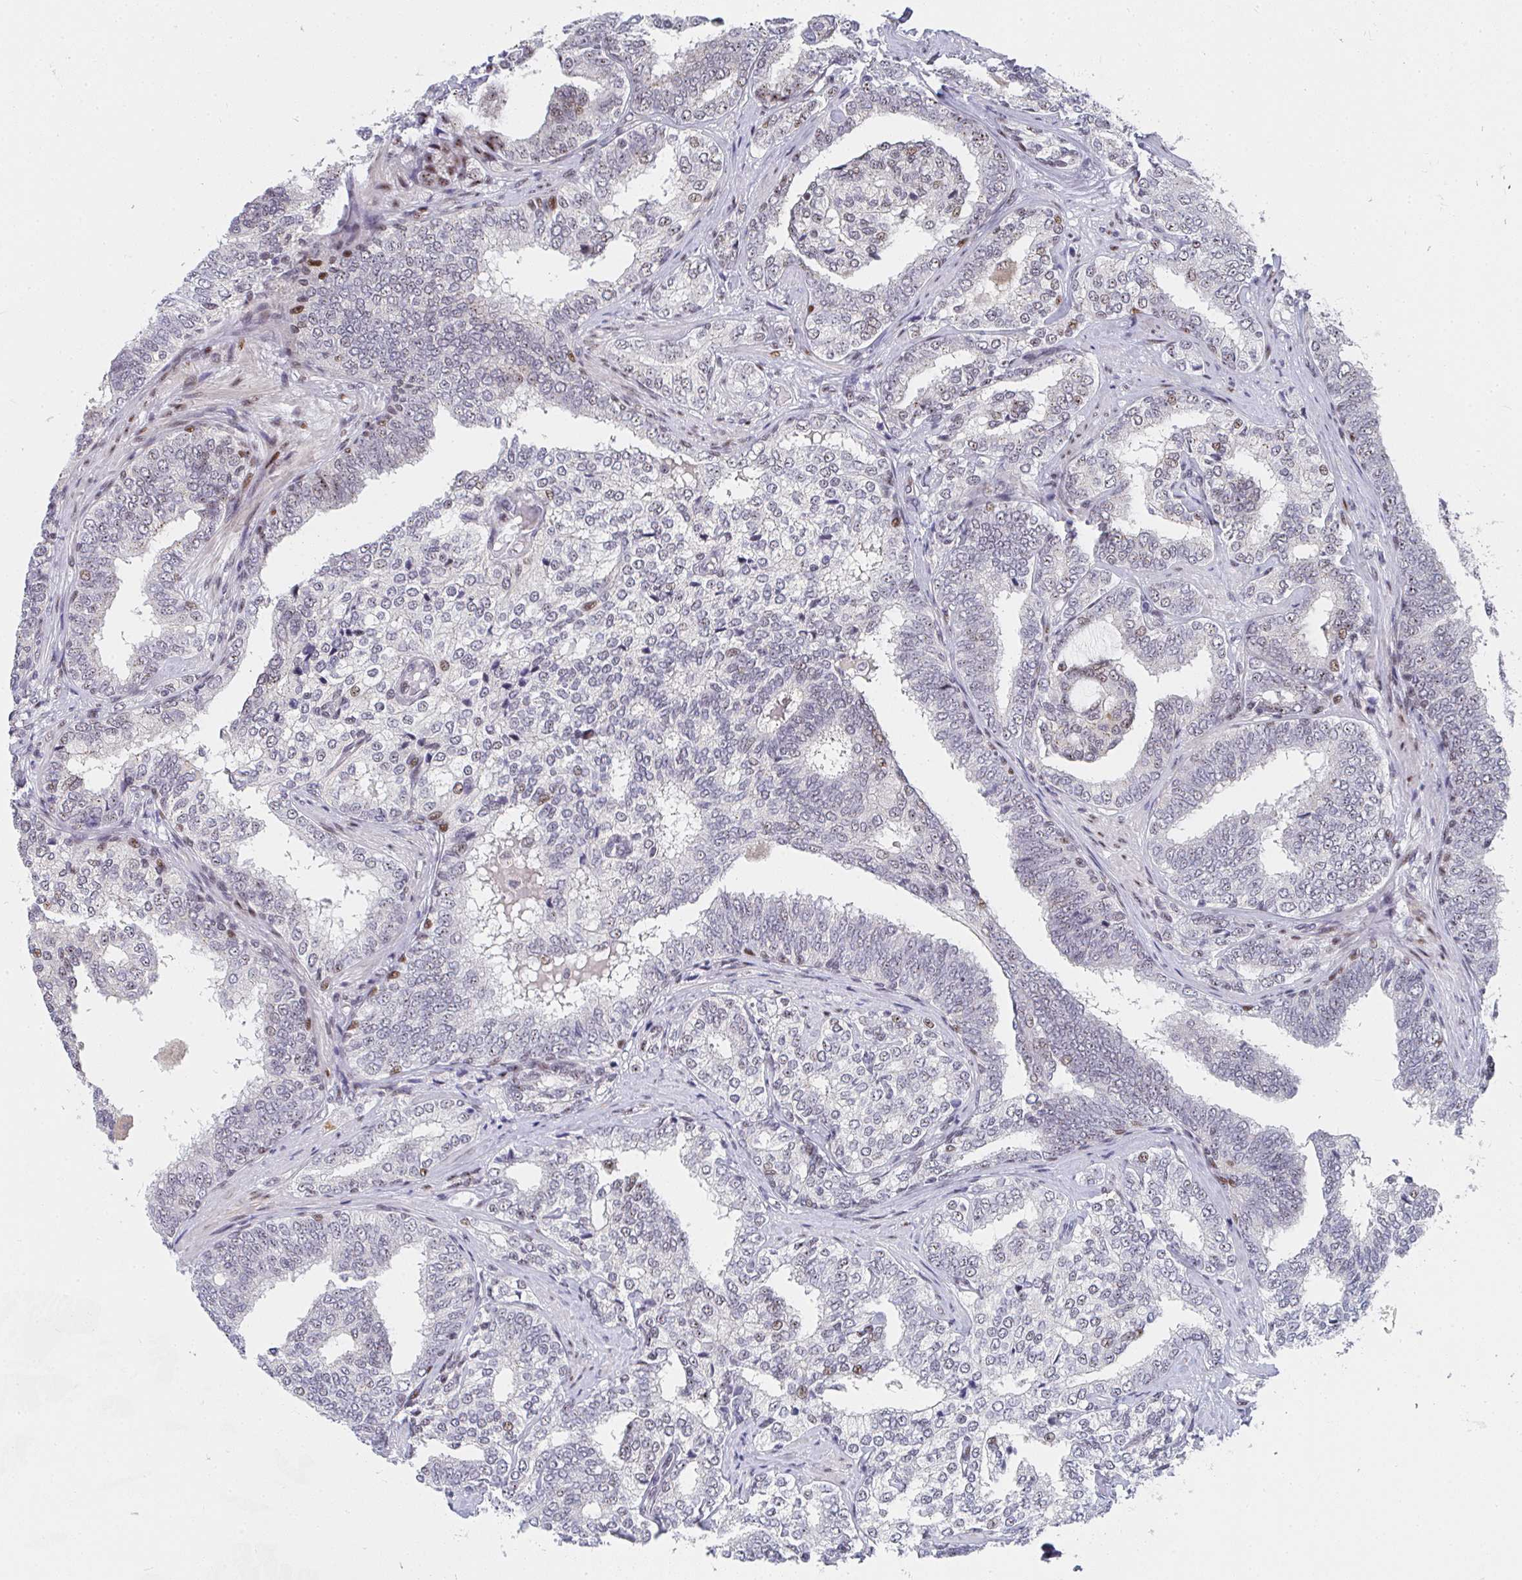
{"staining": {"intensity": "weak", "quantity": "<25%", "location": "nuclear"}, "tissue": "prostate cancer", "cell_type": "Tumor cells", "image_type": "cancer", "snomed": [{"axis": "morphology", "description": "Adenocarcinoma, High grade"}, {"axis": "topography", "description": "Prostate"}], "caption": "Photomicrograph shows no protein positivity in tumor cells of adenocarcinoma (high-grade) (prostate) tissue.", "gene": "ZIC3", "patient": {"sex": "male", "age": 72}}